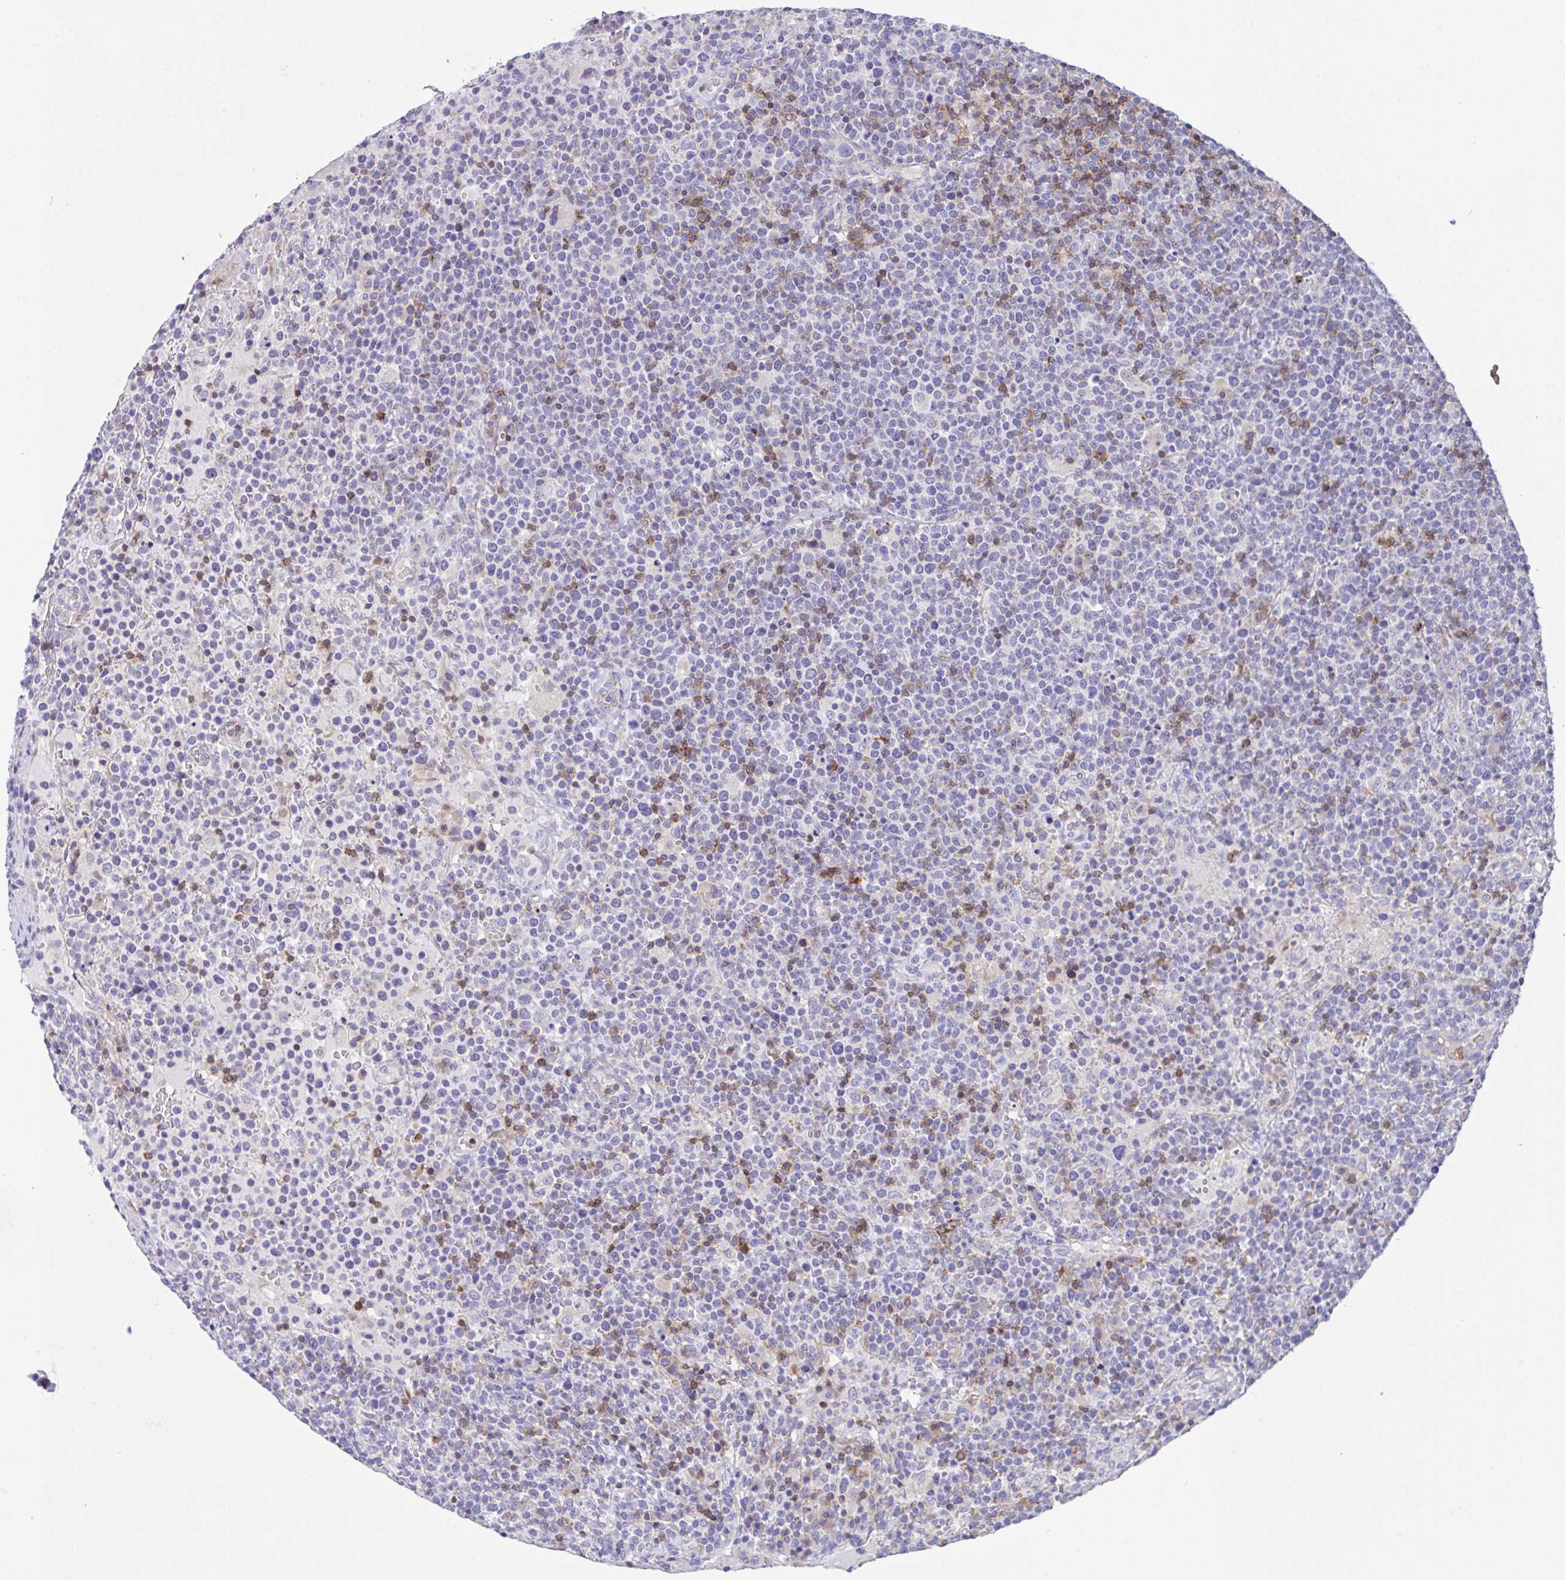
{"staining": {"intensity": "negative", "quantity": "none", "location": "none"}, "tissue": "lymphoma", "cell_type": "Tumor cells", "image_type": "cancer", "snomed": [{"axis": "morphology", "description": "Malignant lymphoma, non-Hodgkin's type, High grade"}, {"axis": "topography", "description": "Lymph node"}], "caption": "Immunohistochemistry (IHC) photomicrograph of malignant lymphoma, non-Hodgkin's type (high-grade) stained for a protein (brown), which exhibits no staining in tumor cells. Brightfield microscopy of immunohistochemistry (IHC) stained with DAB (3,3'-diaminobenzidine) (brown) and hematoxylin (blue), captured at high magnification.", "gene": "MIA3", "patient": {"sex": "male", "age": 61}}